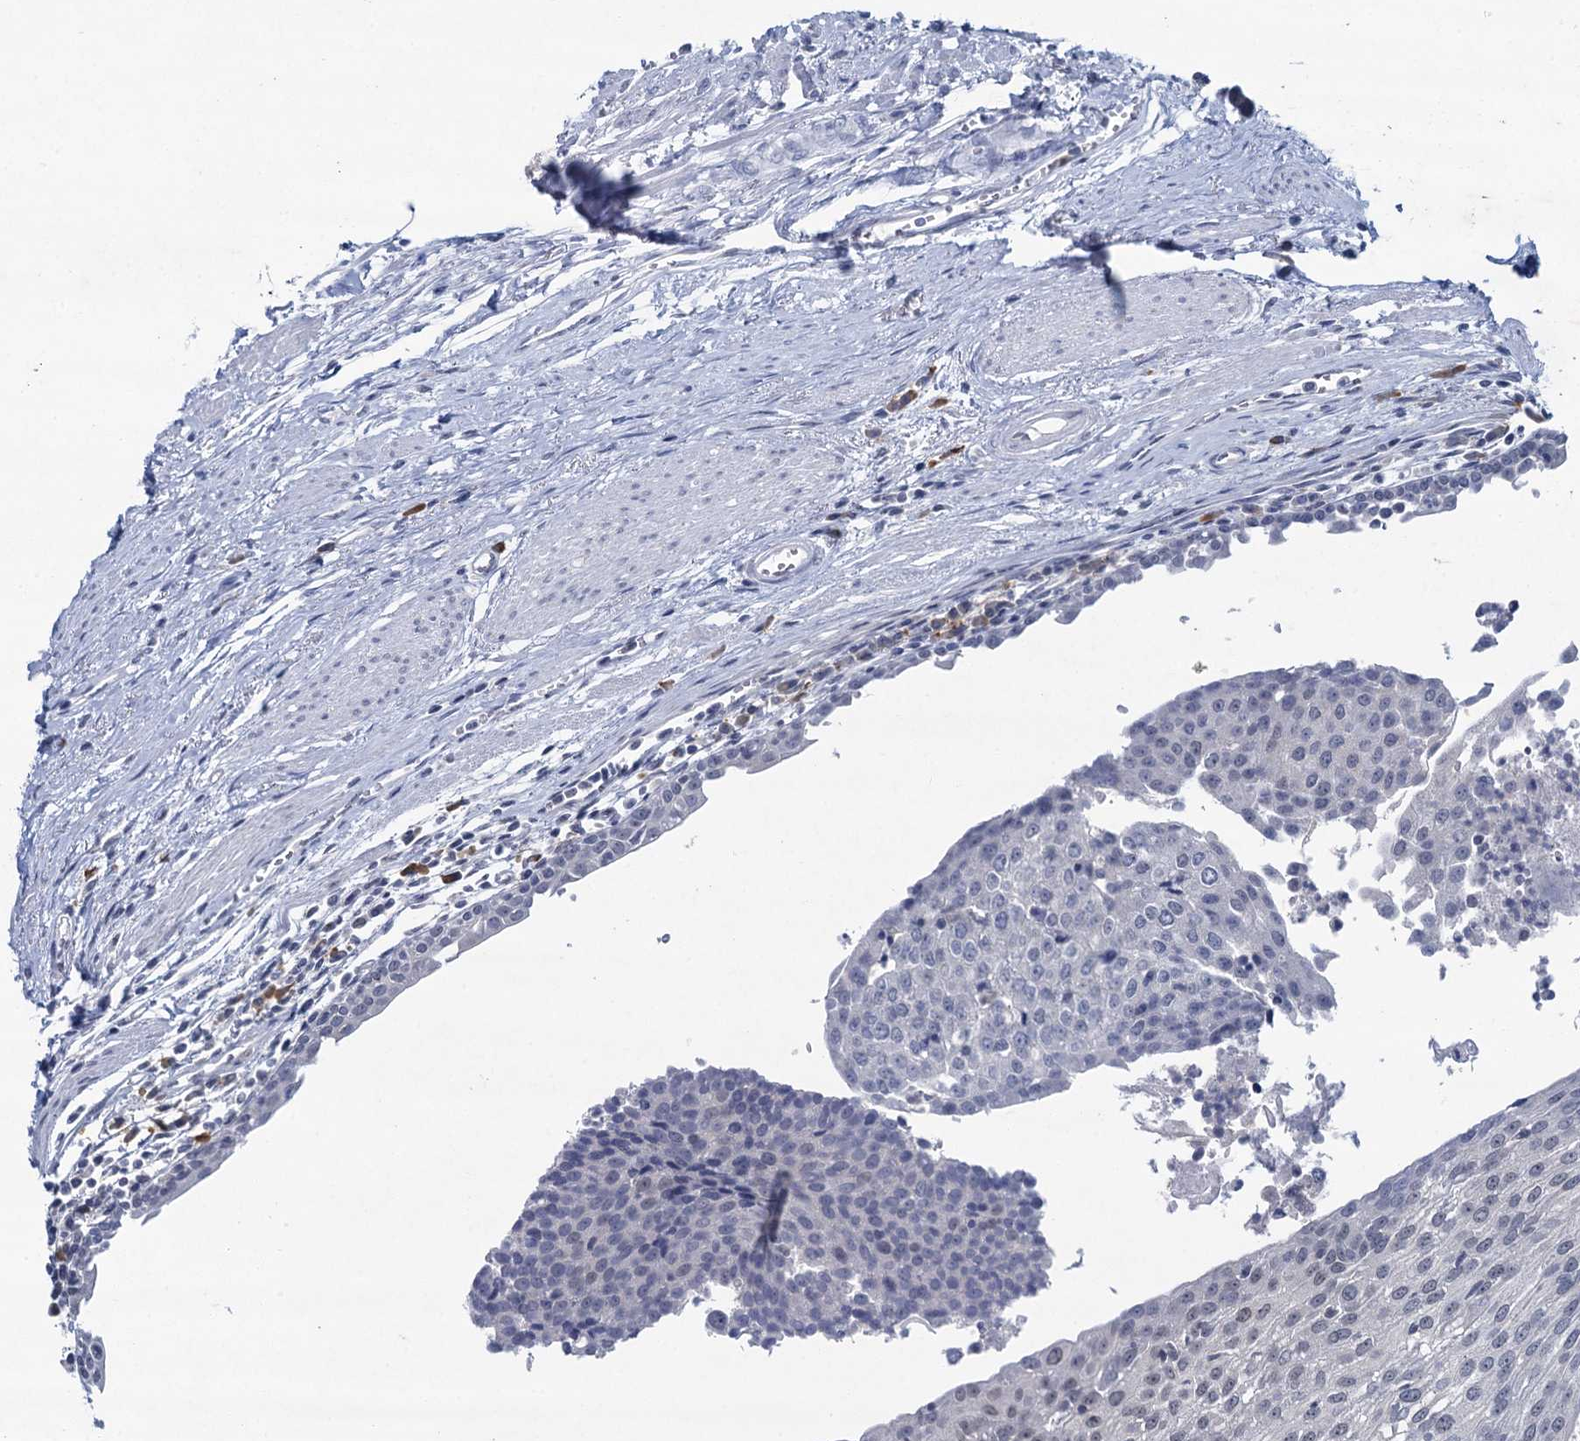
{"staining": {"intensity": "negative", "quantity": "none", "location": "none"}, "tissue": "urothelial cancer", "cell_type": "Tumor cells", "image_type": "cancer", "snomed": [{"axis": "morphology", "description": "Urothelial carcinoma, High grade"}, {"axis": "topography", "description": "Urinary bladder"}], "caption": "Urothelial cancer stained for a protein using IHC shows no positivity tumor cells.", "gene": "HAPSTR1", "patient": {"sex": "female", "age": 85}}